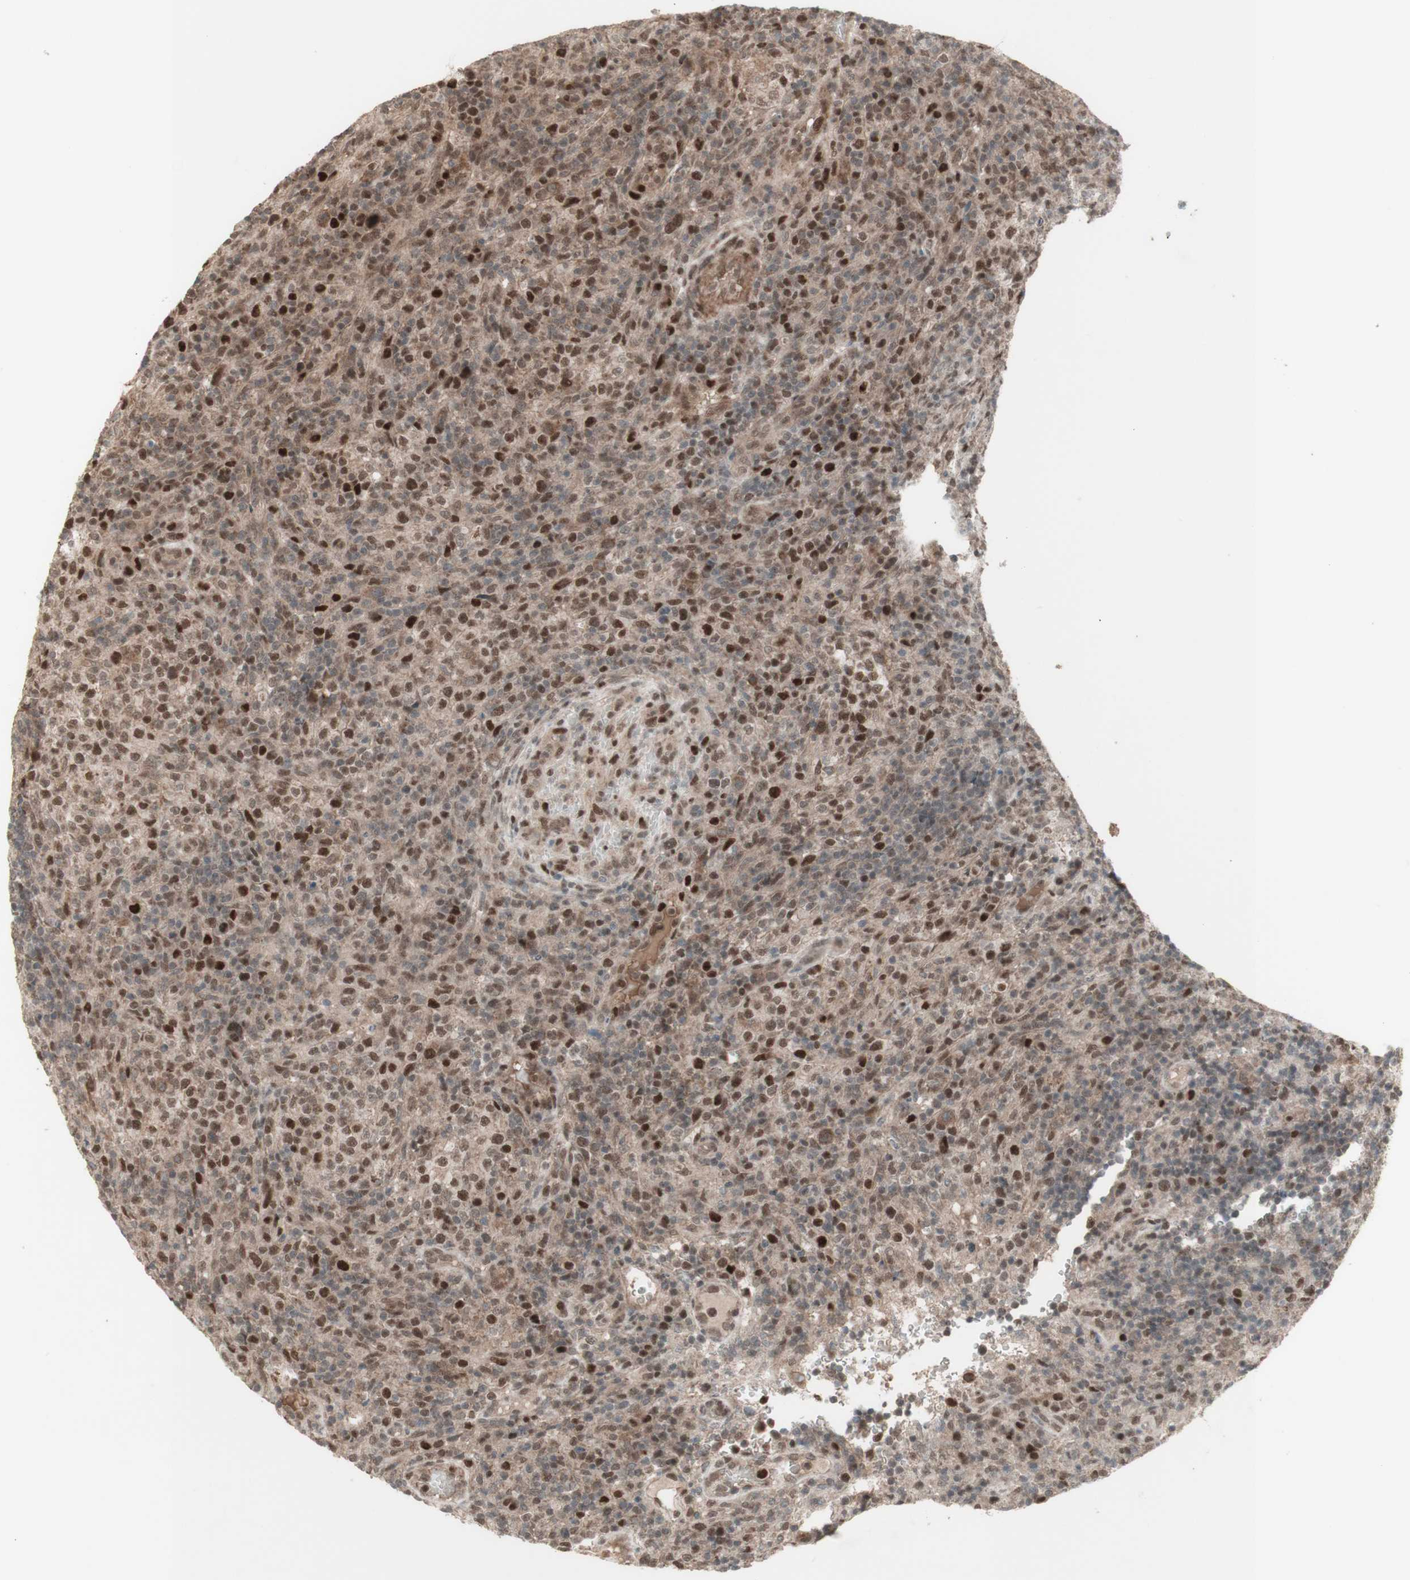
{"staining": {"intensity": "strong", "quantity": "25%-75%", "location": "cytoplasmic/membranous,nuclear"}, "tissue": "lymphoma", "cell_type": "Tumor cells", "image_type": "cancer", "snomed": [{"axis": "morphology", "description": "Malignant lymphoma, non-Hodgkin's type, High grade"}, {"axis": "topography", "description": "Lymph node"}], "caption": "This is a micrograph of IHC staining of lymphoma, which shows strong expression in the cytoplasmic/membranous and nuclear of tumor cells.", "gene": "MSH6", "patient": {"sex": "female", "age": 76}}